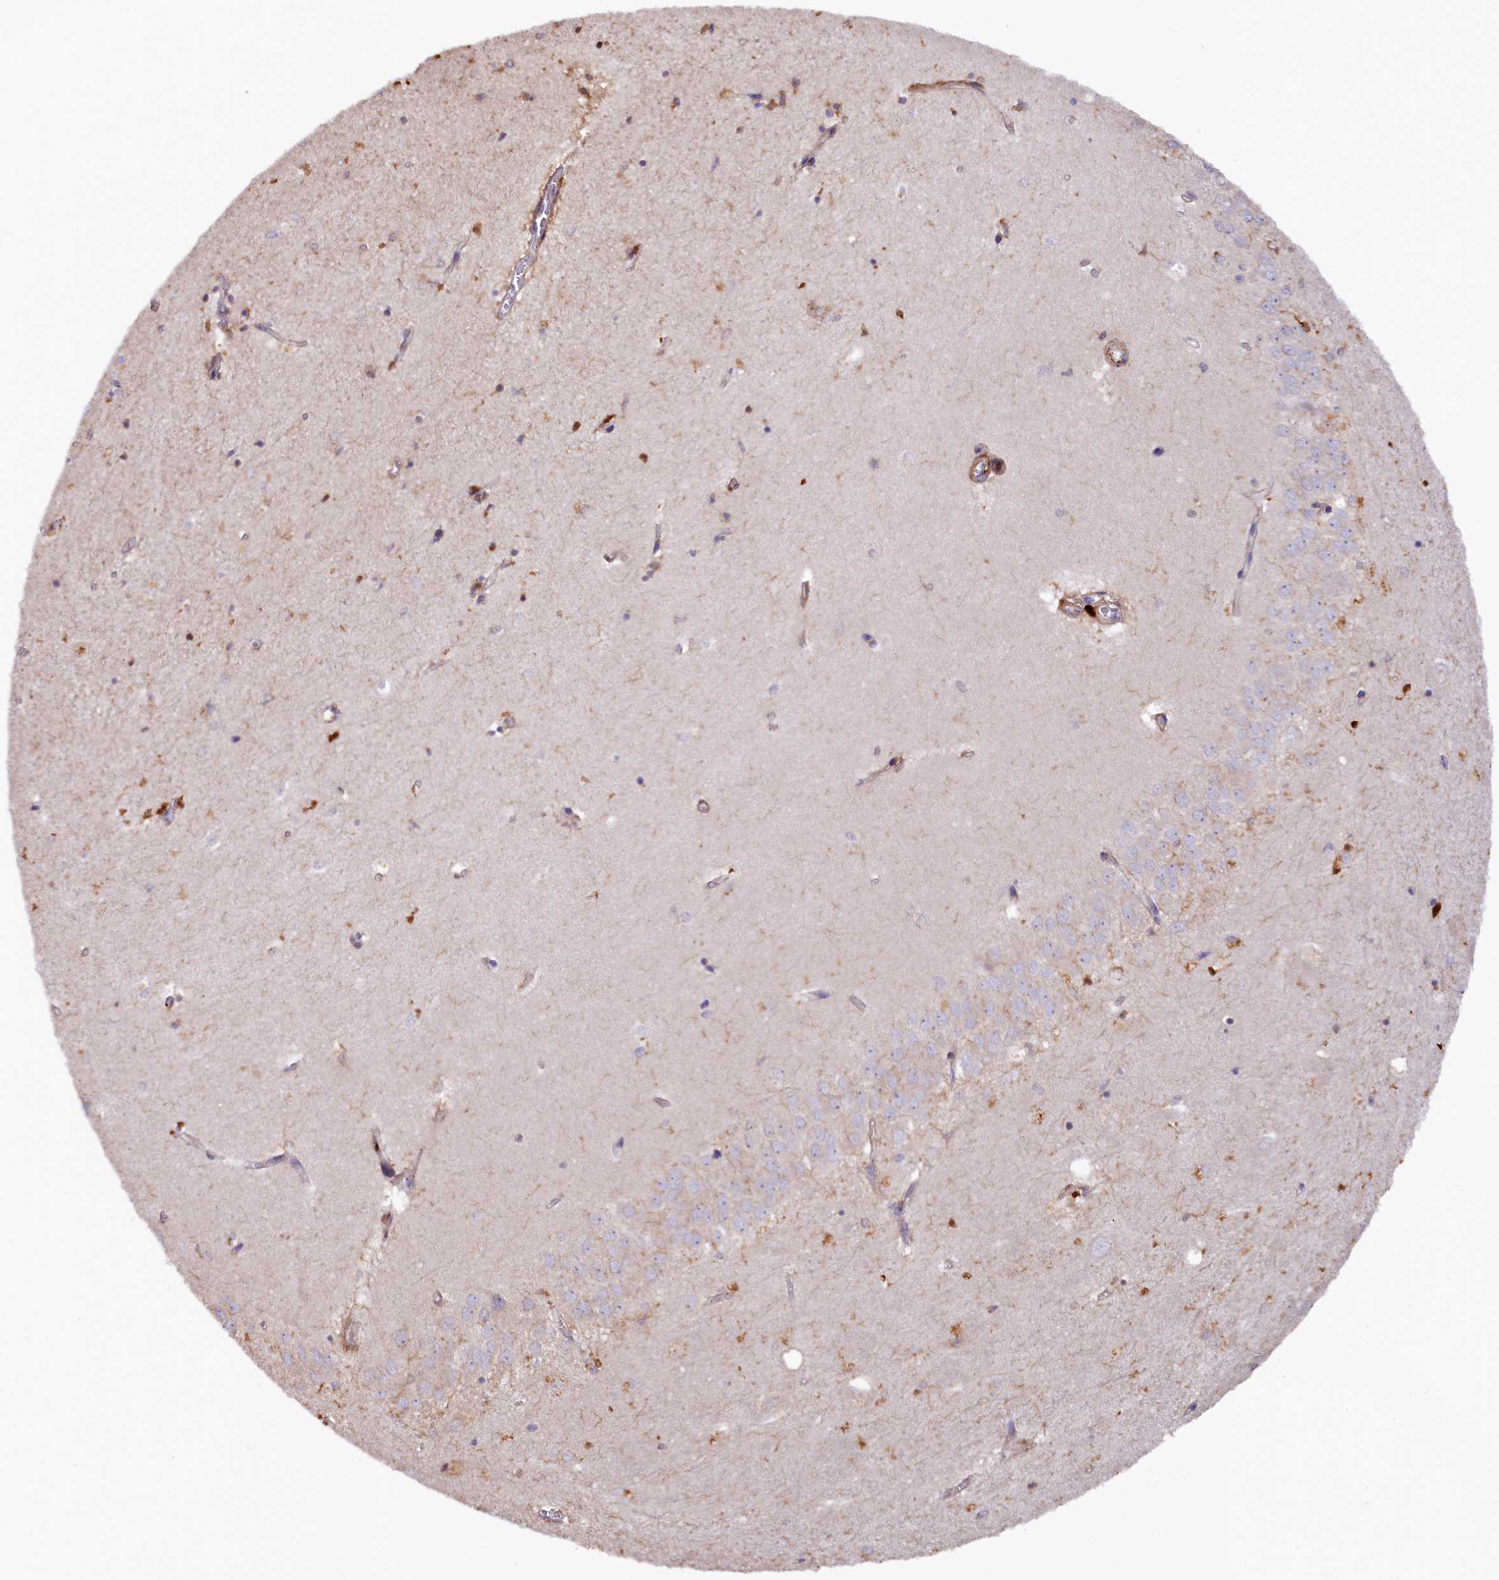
{"staining": {"intensity": "negative", "quantity": "none", "location": "none"}, "tissue": "hippocampus", "cell_type": "Glial cells", "image_type": "normal", "snomed": [{"axis": "morphology", "description": "Normal tissue, NOS"}, {"axis": "topography", "description": "Hippocampus"}], "caption": "Immunohistochemistry image of benign hippocampus: hippocampus stained with DAB (3,3'-diaminobenzidine) displays no significant protein staining in glial cells.", "gene": "FERMT1", "patient": {"sex": "female", "age": 64}}